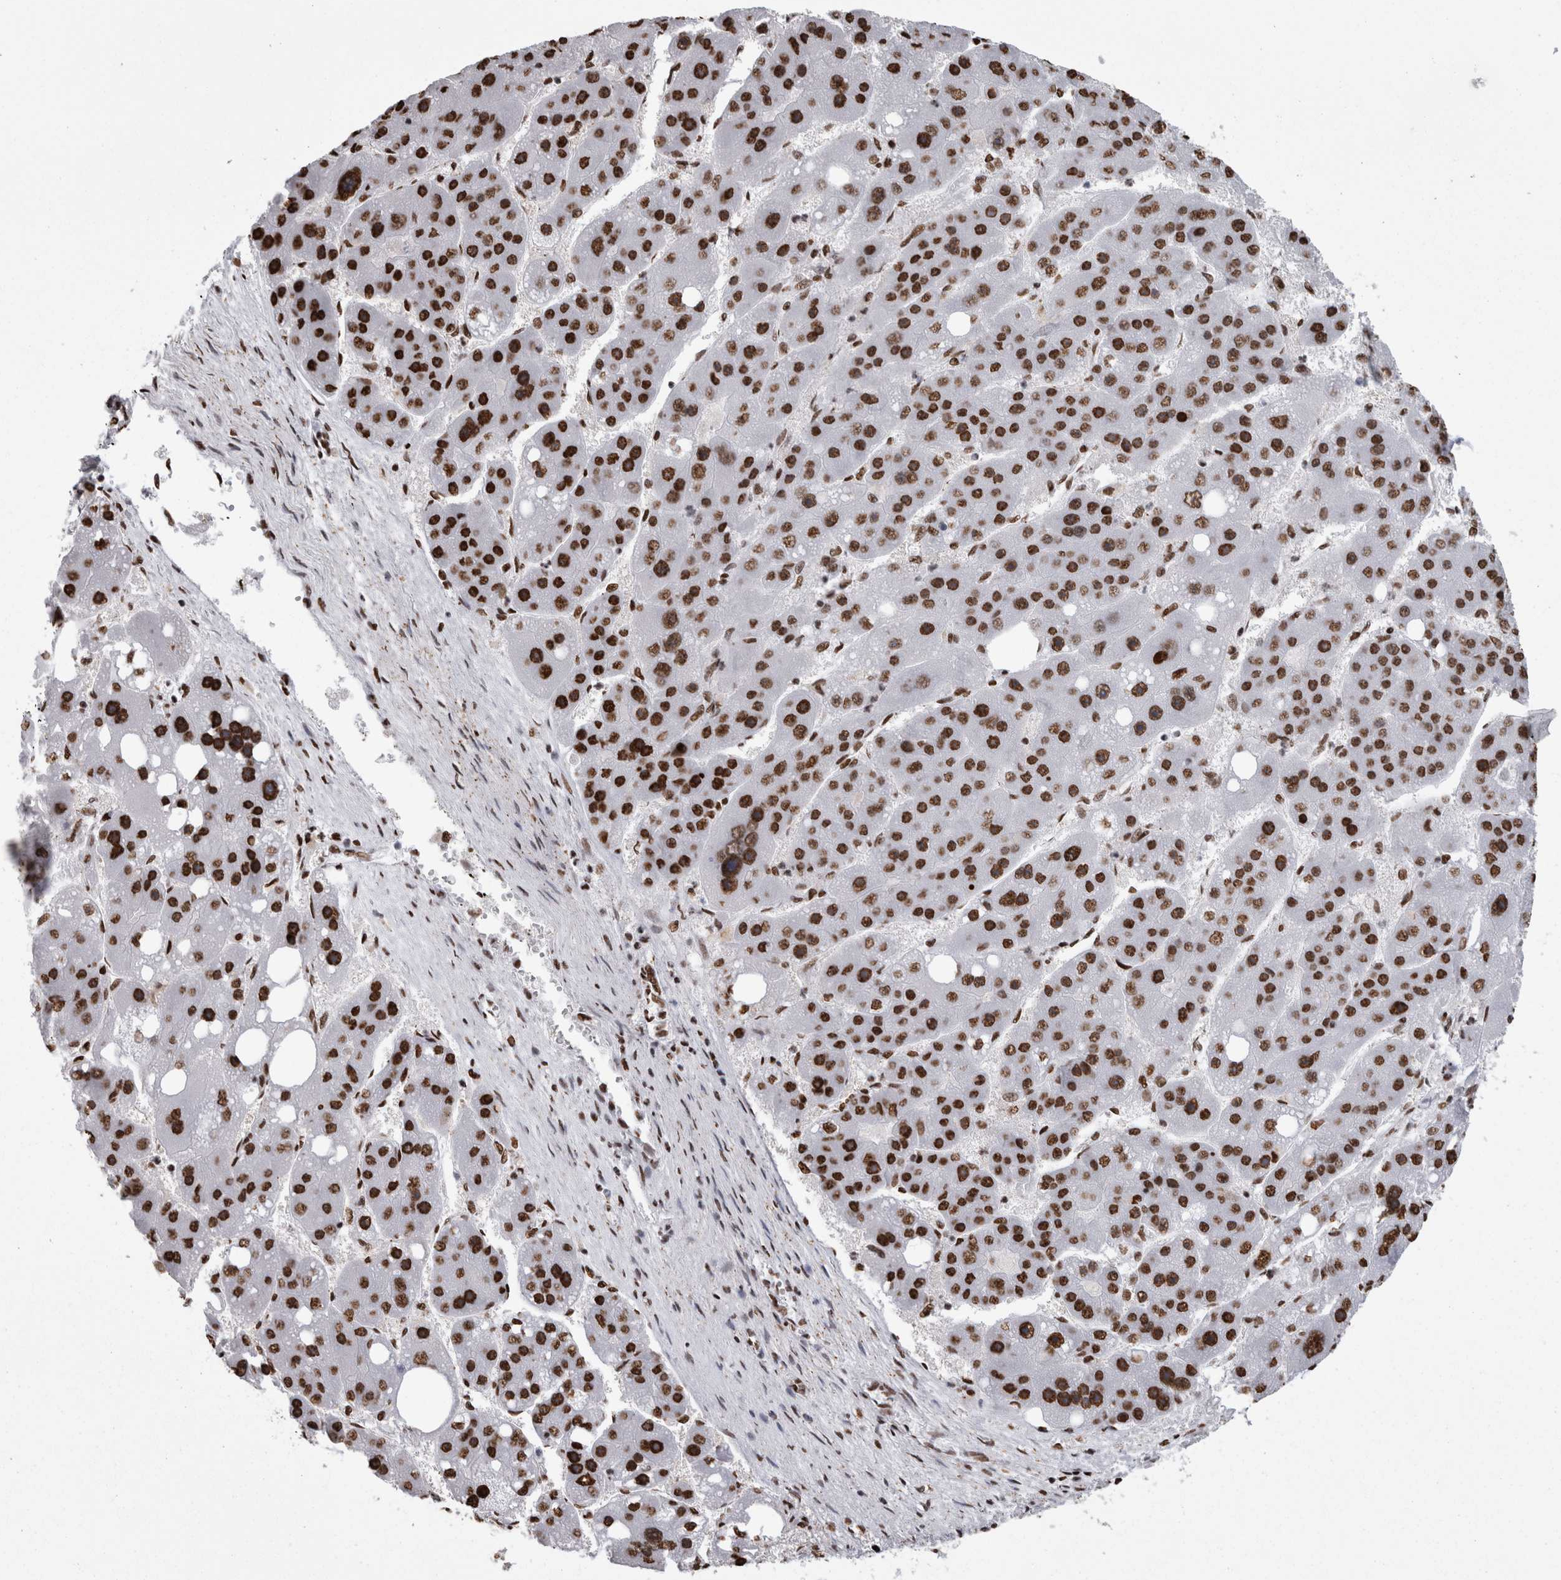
{"staining": {"intensity": "strong", "quantity": ">75%", "location": "nuclear"}, "tissue": "liver cancer", "cell_type": "Tumor cells", "image_type": "cancer", "snomed": [{"axis": "morphology", "description": "Carcinoma, Hepatocellular, NOS"}, {"axis": "topography", "description": "Liver"}], "caption": "Tumor cells exhibit high levels of strong nuclear staining in approximately >75% of cells in human hepatocellular carcinoma (liver).", "gene": "HNRNPM", "patient": {"sex": "female", "age": 61}}